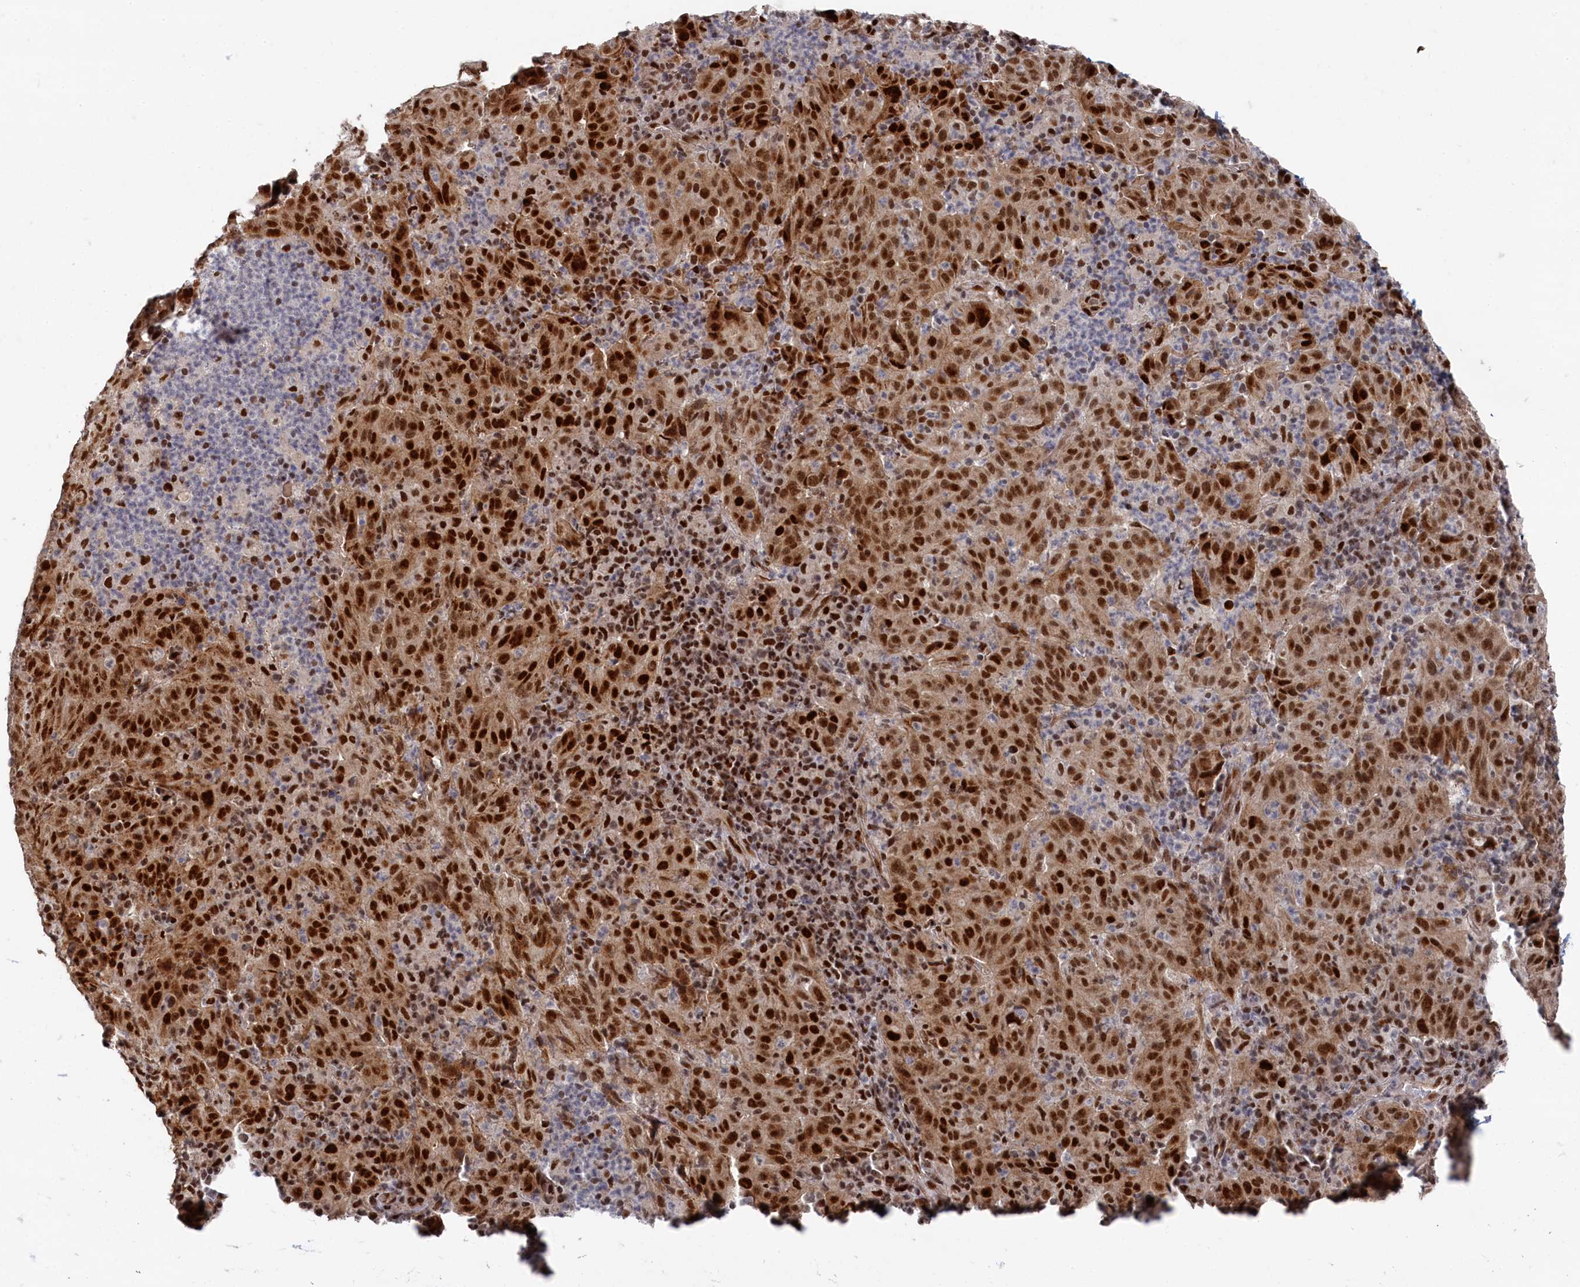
{"staining": {"intensity": "strong", "quantity": ">75%", "location": "nuclear"}, "tissue": "pancreatic cancer", "cell_type": "Tumor cells", "image_type": "cancer", "snomed": [{"axis": "morphology", "description": "Adenocarcinoma, NOS"}, {"axis": "topography", "description": "Pancreas"}], "caption": "Immunohistochemical staining of human pancreatic cancer (adenocarcinoma) exhibits strong nuclear protein expression in approximately >75% of tumor cells.", "gene": "BUB3", "patient": {"sex": "male", "age": 63}}